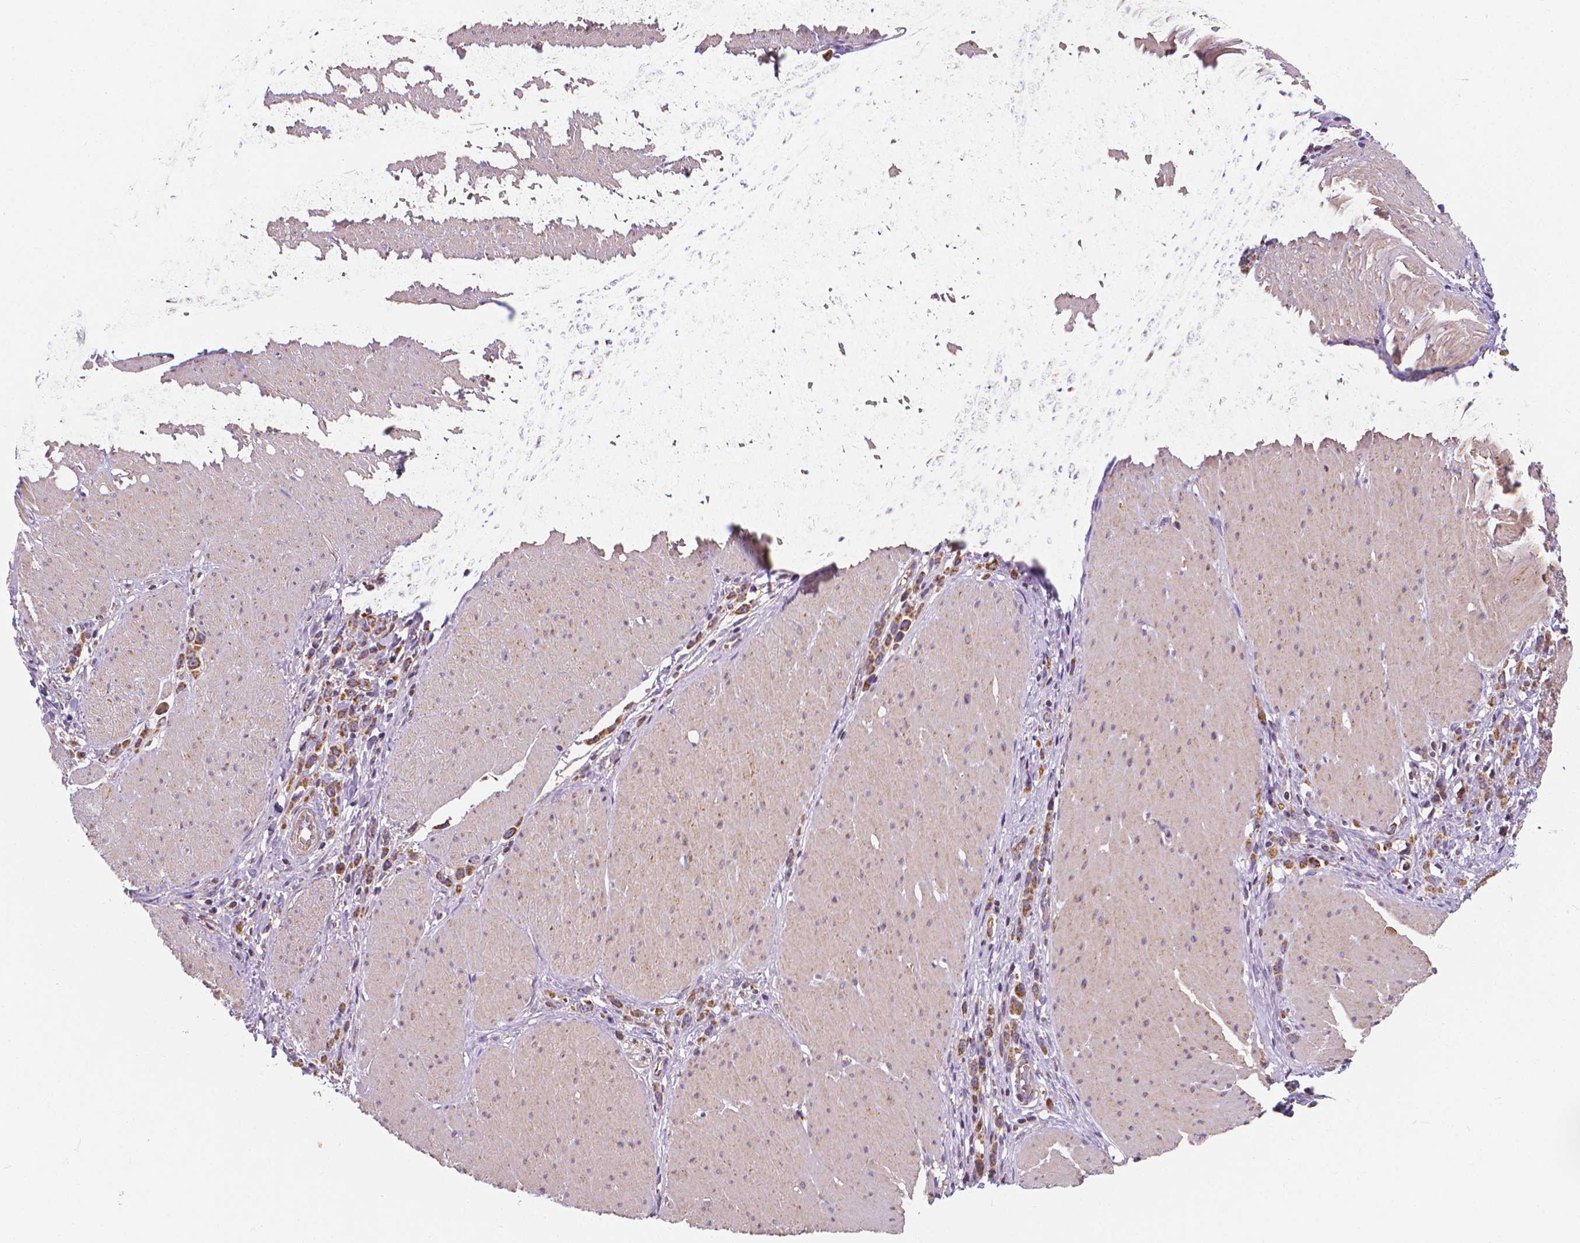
{"staining": {"intensity": "moderate", "quantity": ">75%", "location": "cytoplasmic/membranous"}, "tissue": "stomach cancer", "cell_type": "Tumor cells", "image_type": "cancer", "snomed": [{"axis": "morphology", "description": "Adenocarcinoma, NOS"}, {"axis": "topography", "description": "Stomach"}], "caption": "High-power microscopy captured an immunohistochemistry histopathology image of stomach cancer, revealing moderate cytoplasmic/membranous positivity in about >75% of tumor cells.", "gene": "SNCAIP", "patient": {"sex": "male", "age": 47}}